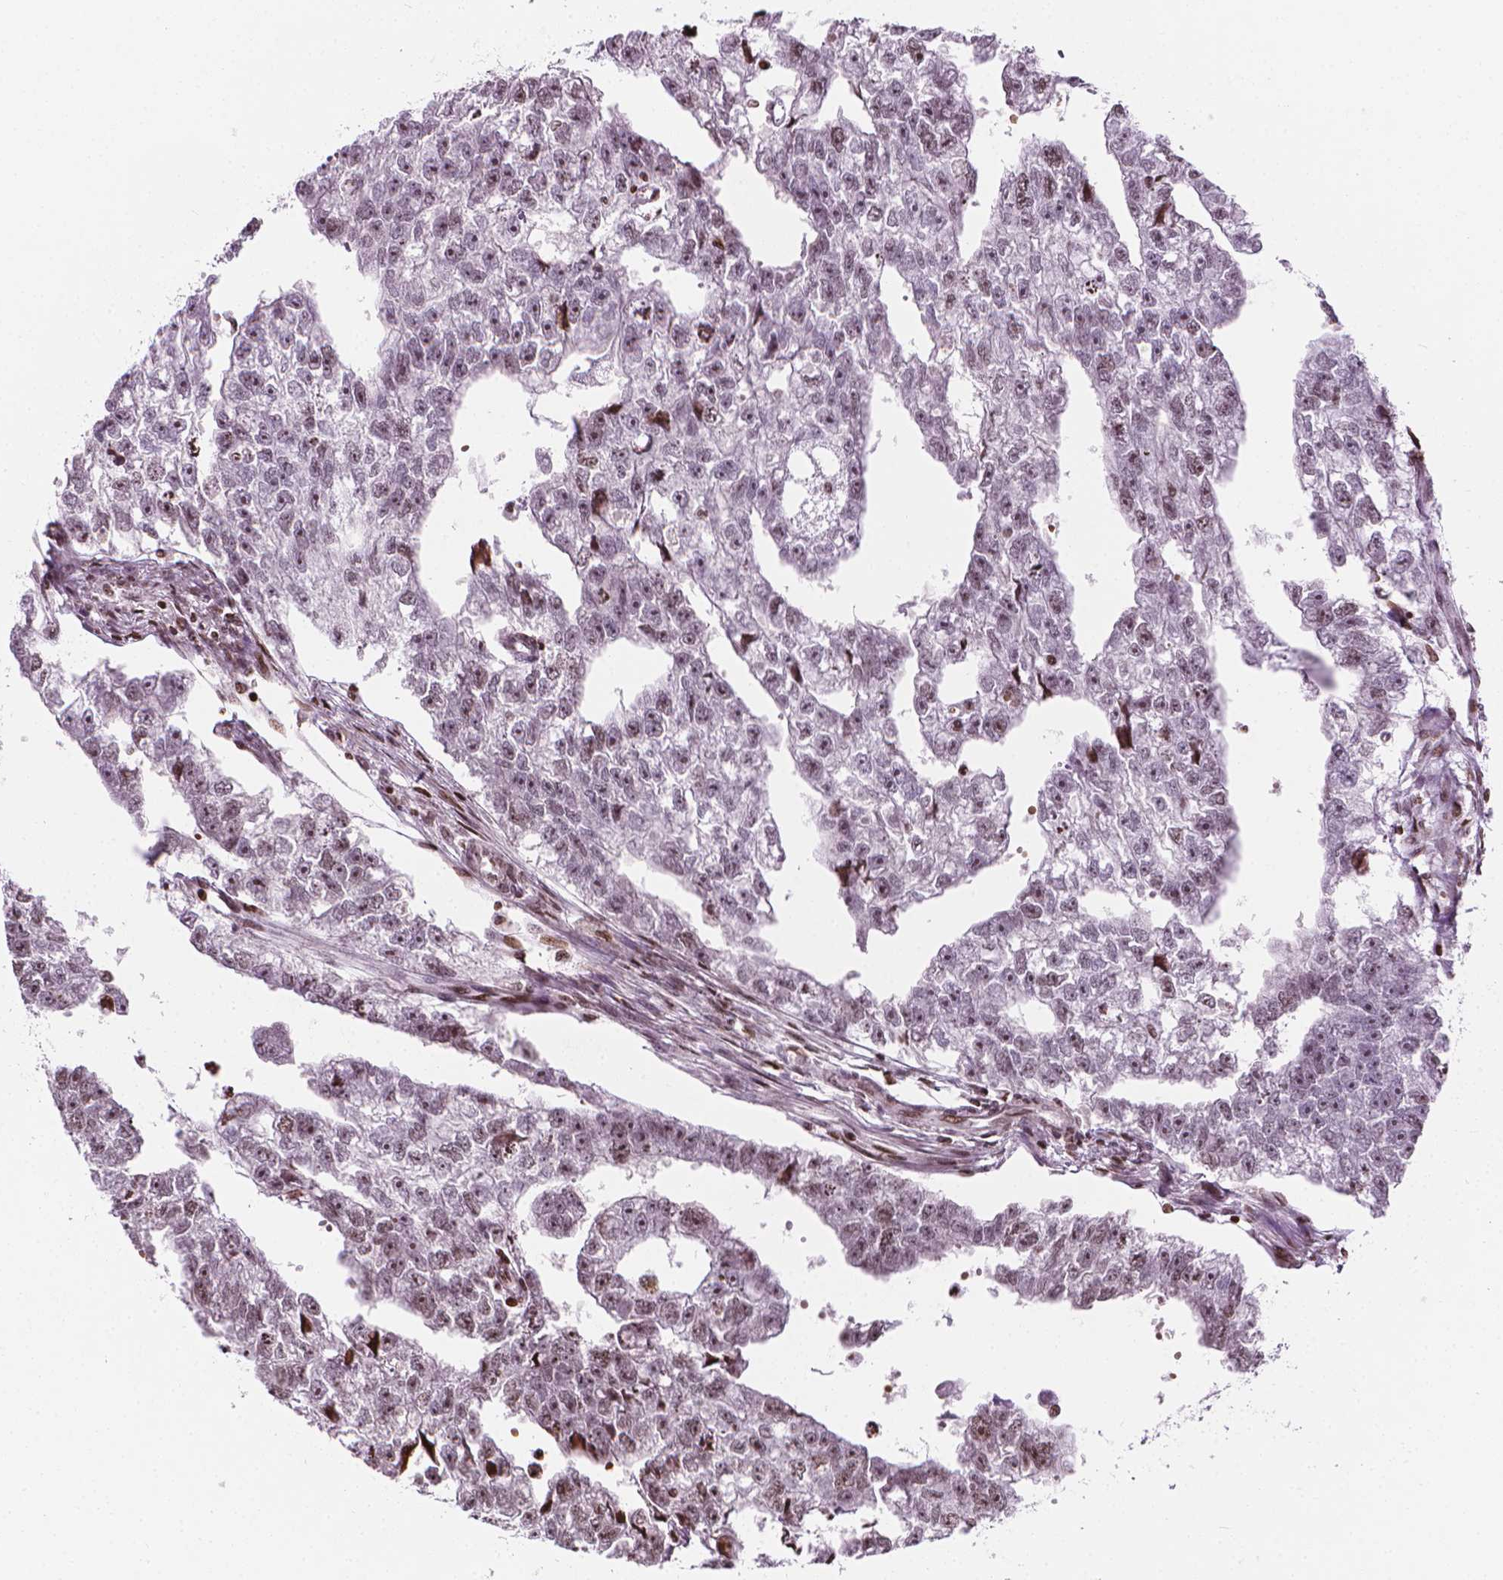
{"staining": {"intensity": "moderate", "quantity": "<25%", "location": "nuclear"}, "tissue": "testis cancer", "cell_type": "Tumor cells", "image_type": "cancer", "snomed": [{"axis": "morphology", "description": "Carcinoma, Embryonal, NOS"}, {"axis": "morphology", "description": "Teratoma, malignant, NOS"}, {"axis": "topography", "description": "Testis"}], "caption": "There is low levels of moderate nuclear positivity in tumor cells of malignant teratoma (testis), as demonstrated by immunohistochemical staining (brown color).", "gene": "PIP4K2A", "patient": {"sex": "male", "age": 44}}